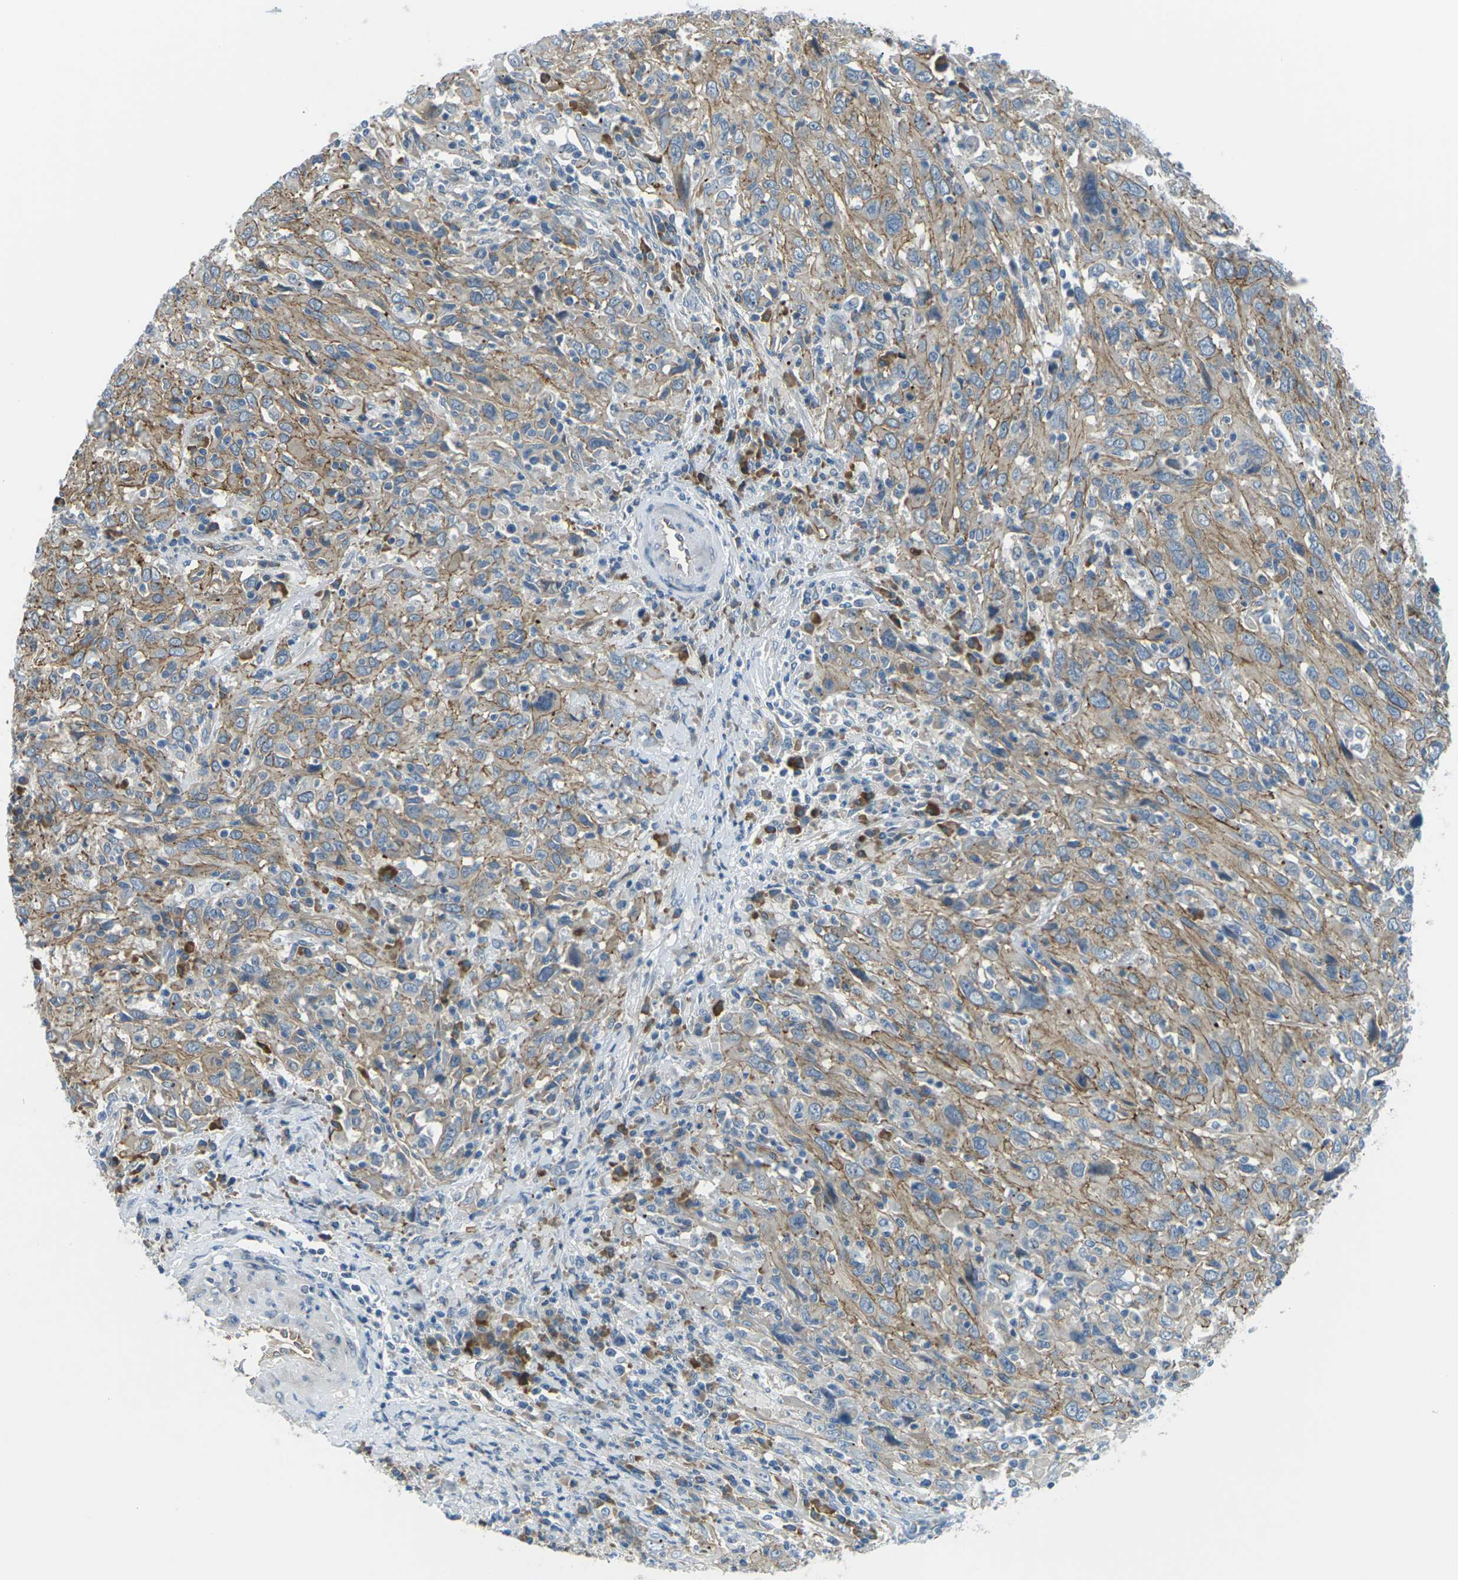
{"staining": {"intensity": "weak", "quantity": ">75%", "location": "cytoplasmic/membranous"}, "tissue": "cervical cancer", "cell_type": "Tumor cells", "image_type": "cancer", "snomed": [{"axis": "morphology", "description": "Squamous cell carcinoma, NOS"}, {"axis": "topography", "description": "Cervix"}], "caption": "Cervical cancer was stained to show a protein in brown. There is low levels of weak cytoplasmic/membranous positivity in approximately >75% of tumor cells.", "gene": "SLC13A3", "patient": {"sex": "female", "age": 46}}